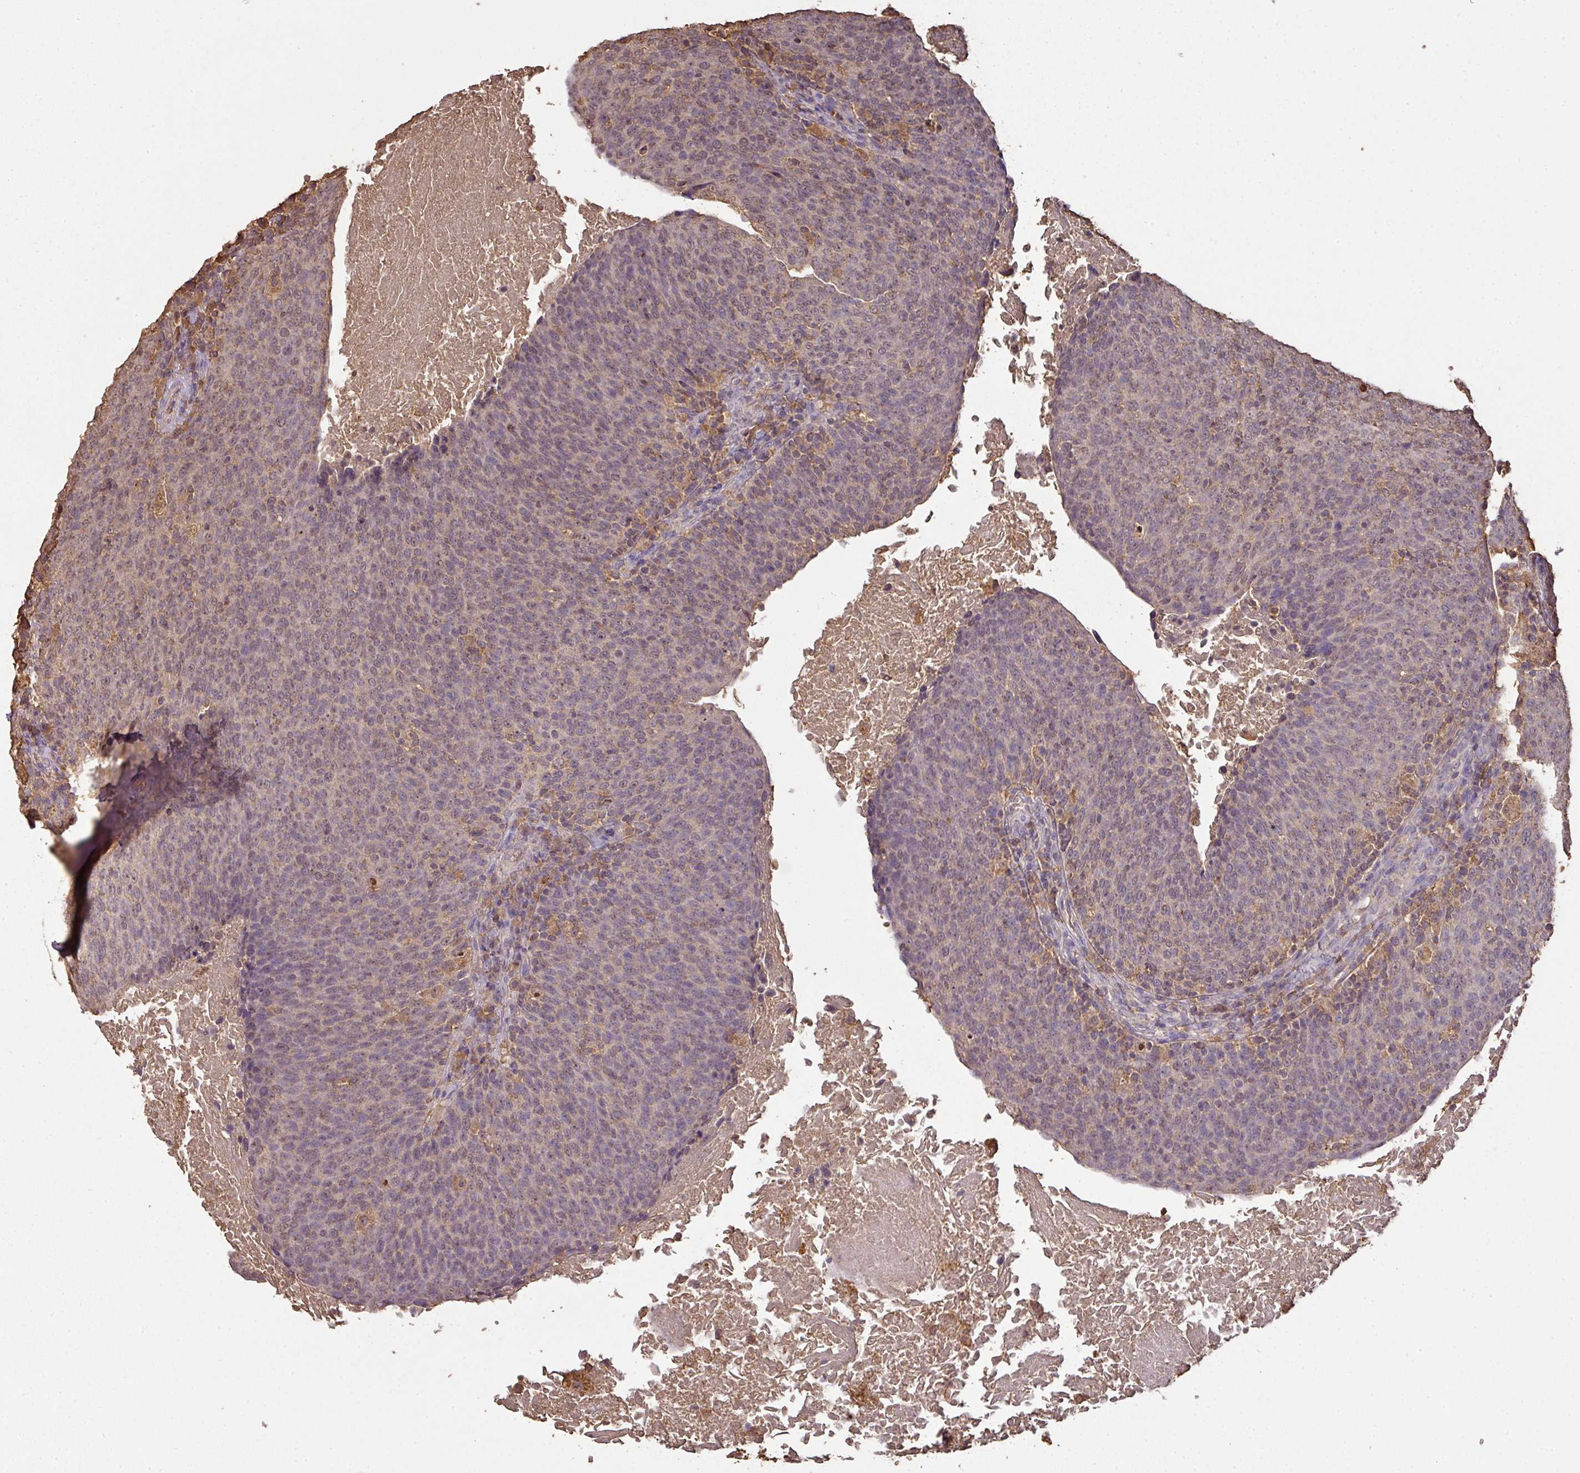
{"staining": {"intensity": "weak", "quantity": "<25%", "location": "cytoplasmic/membranous"}, "tissue": "head and neck cancer", "cell_type": "Tumor cells", "image_type": "cancer", "snomed": [{"axis": "morphology", "description": "Squamous cell carcinoma, NOS"}, {"axis": "morphology", "description": "Squamous cell carcinoma, metastatic, NOS"}, {"axis": "topography", "description": "Lymph node"}, {"axis": "topography", "description": "Head-Neck"}], "caption": "A histopathology image of head and neck metastatic squamous cell carcinoma stained for a protein demonstrates no brown staining in tumor cells.", "gene": "ATAT1", "patient": {"sex": "male", "age": 62}}